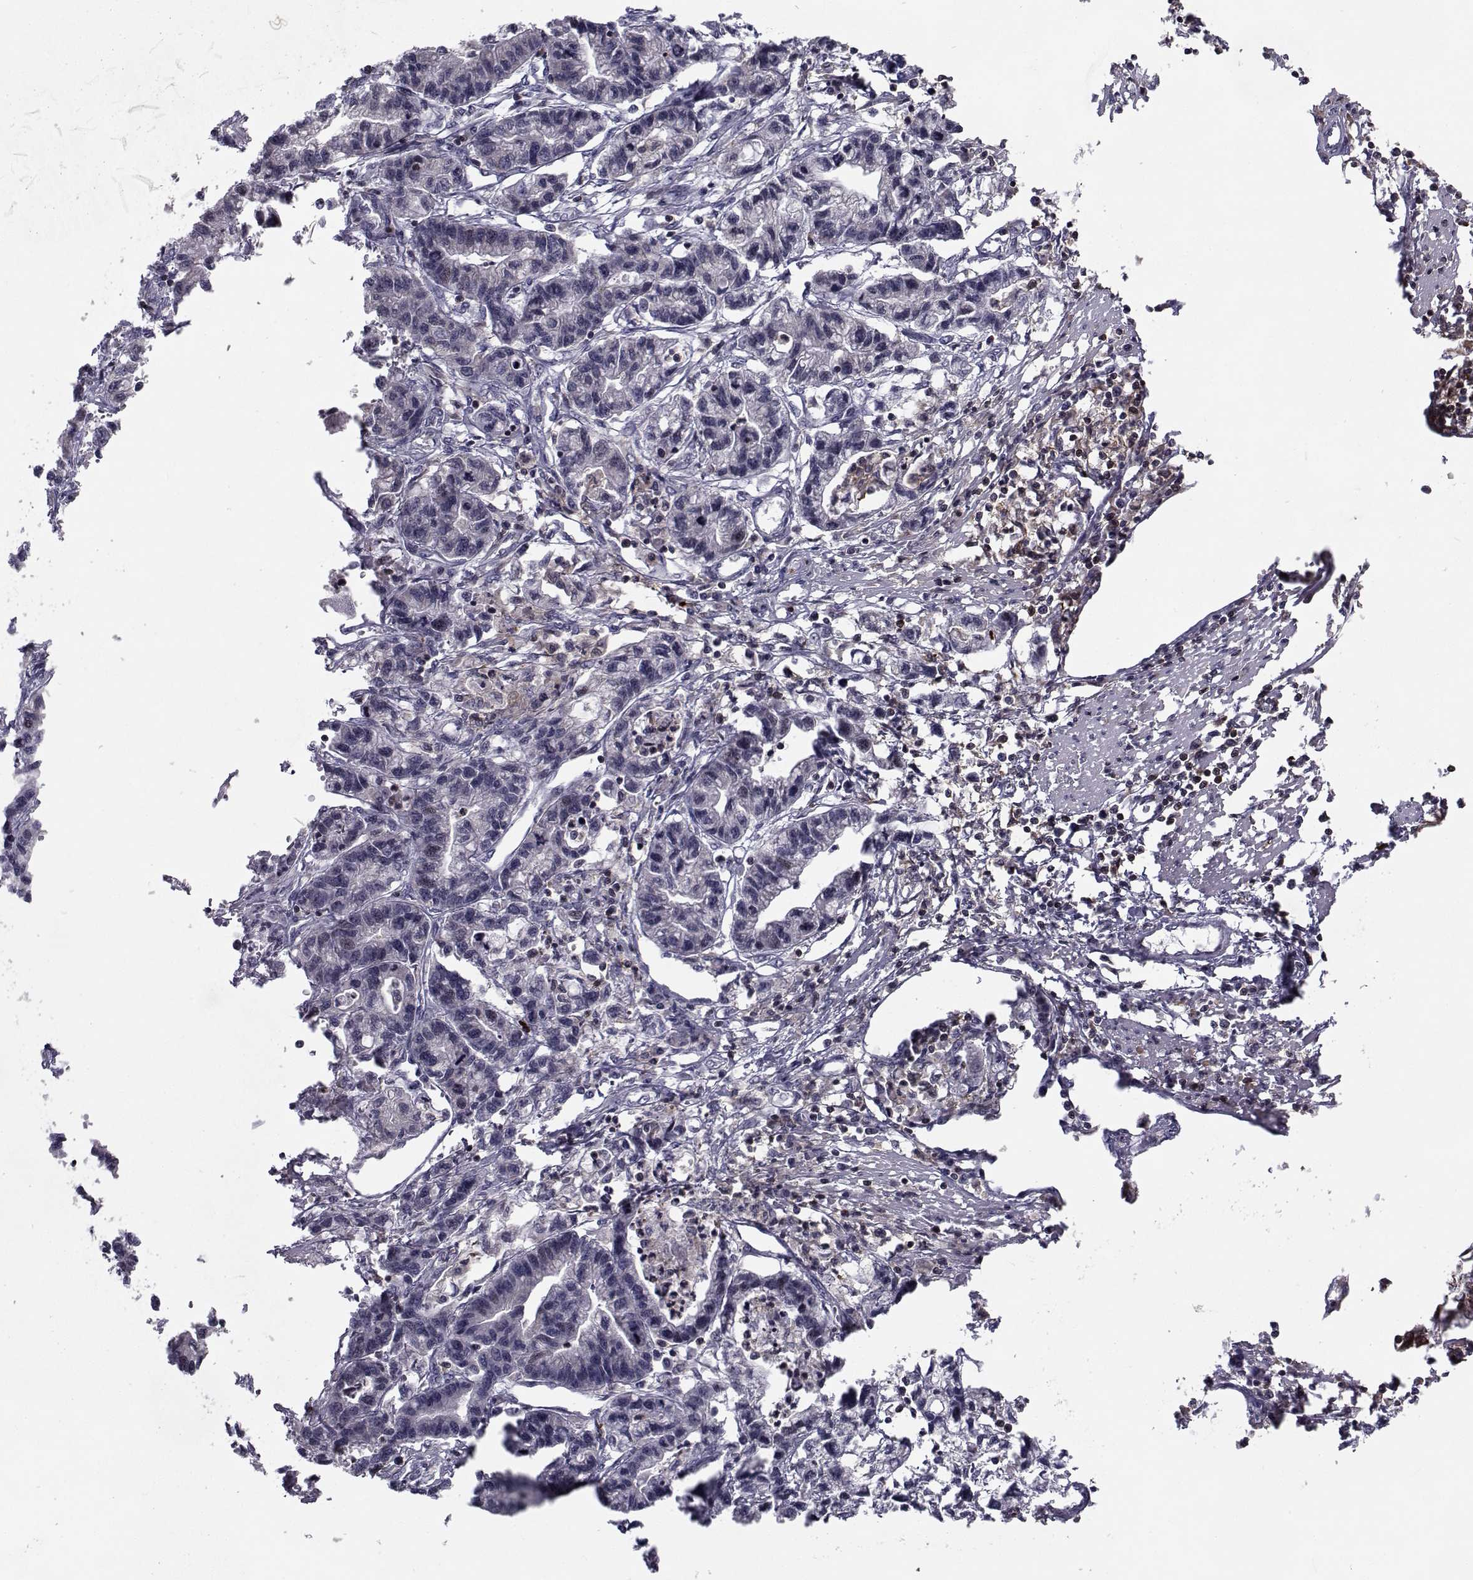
{"staining": {"intensity": "negative", "quantity": "none", "location": "none"}, "tissue": "stomach cancer", "cell_type": "Tumor cells", "image_type": "cancer", "snomed": [{"axis": "morphology", "description": "Adenocarcinoma, NOS"}, {"axis": "topography", "description": "Stomach"}], "caption": "IHC image of neoplastic tissue: human stomach cancer stained with DAB displays no significant protein positivity in tumor cells.", "gene": "PCP4L1", "patient": {"sex": "male", "age": 83}}